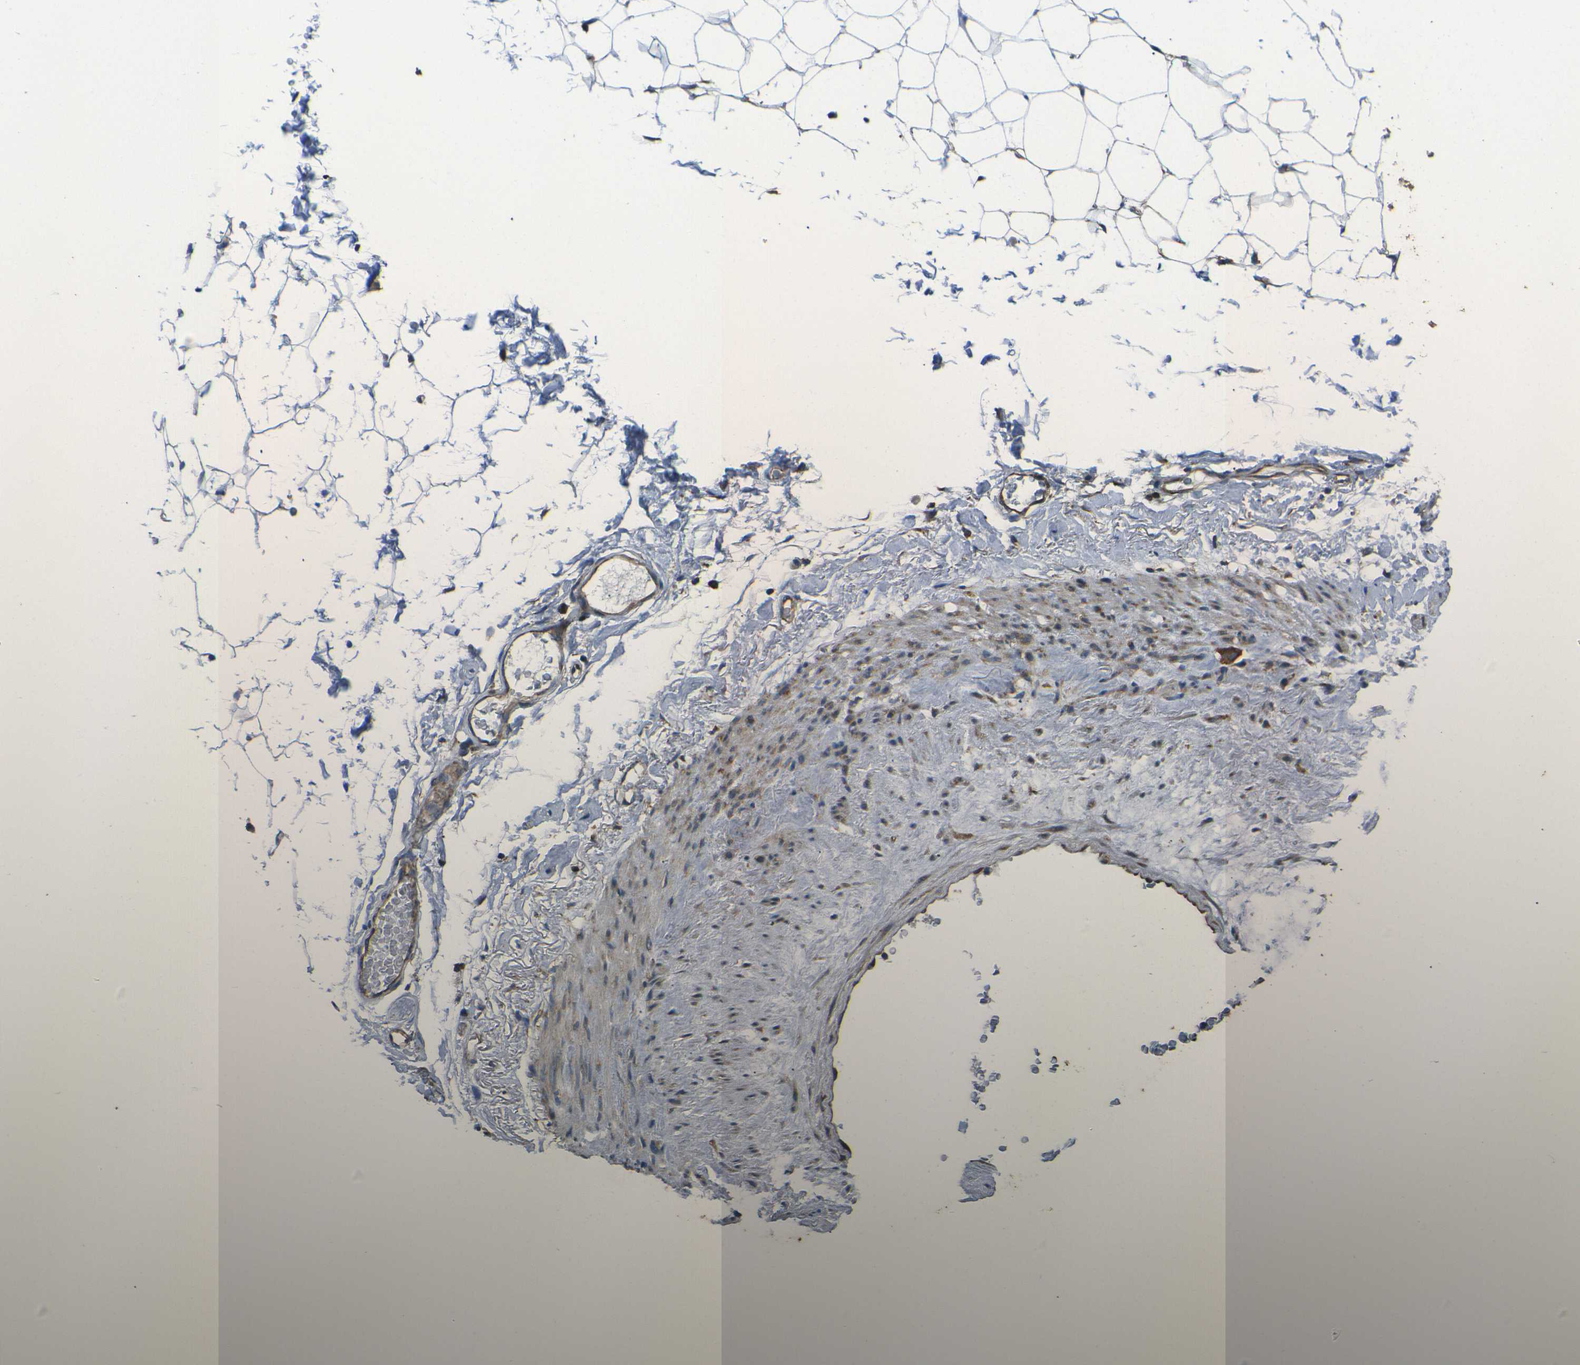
{"staining": {"intensity": "weak", "quantity": ">75%", "location": "cytoplasmic/membranous"}, "tissue": "adipose tissue", "cell_type": "Adipocytes", "image_type": "normal", "snomed": [{"axis": "morphology", "description": "Normal tissue, NOS"}, {"axis": "topography", "description": "Breast"}, {"axis": "topography", "description": "Soft tissue"}], "caption": "The immunohistochemical stain labels weak cytoplasmic/membranous positivity in adipocytes of benign adipose tissue.", "gene": "RPSA", "patient": {"sex": "female", "age": 75}}